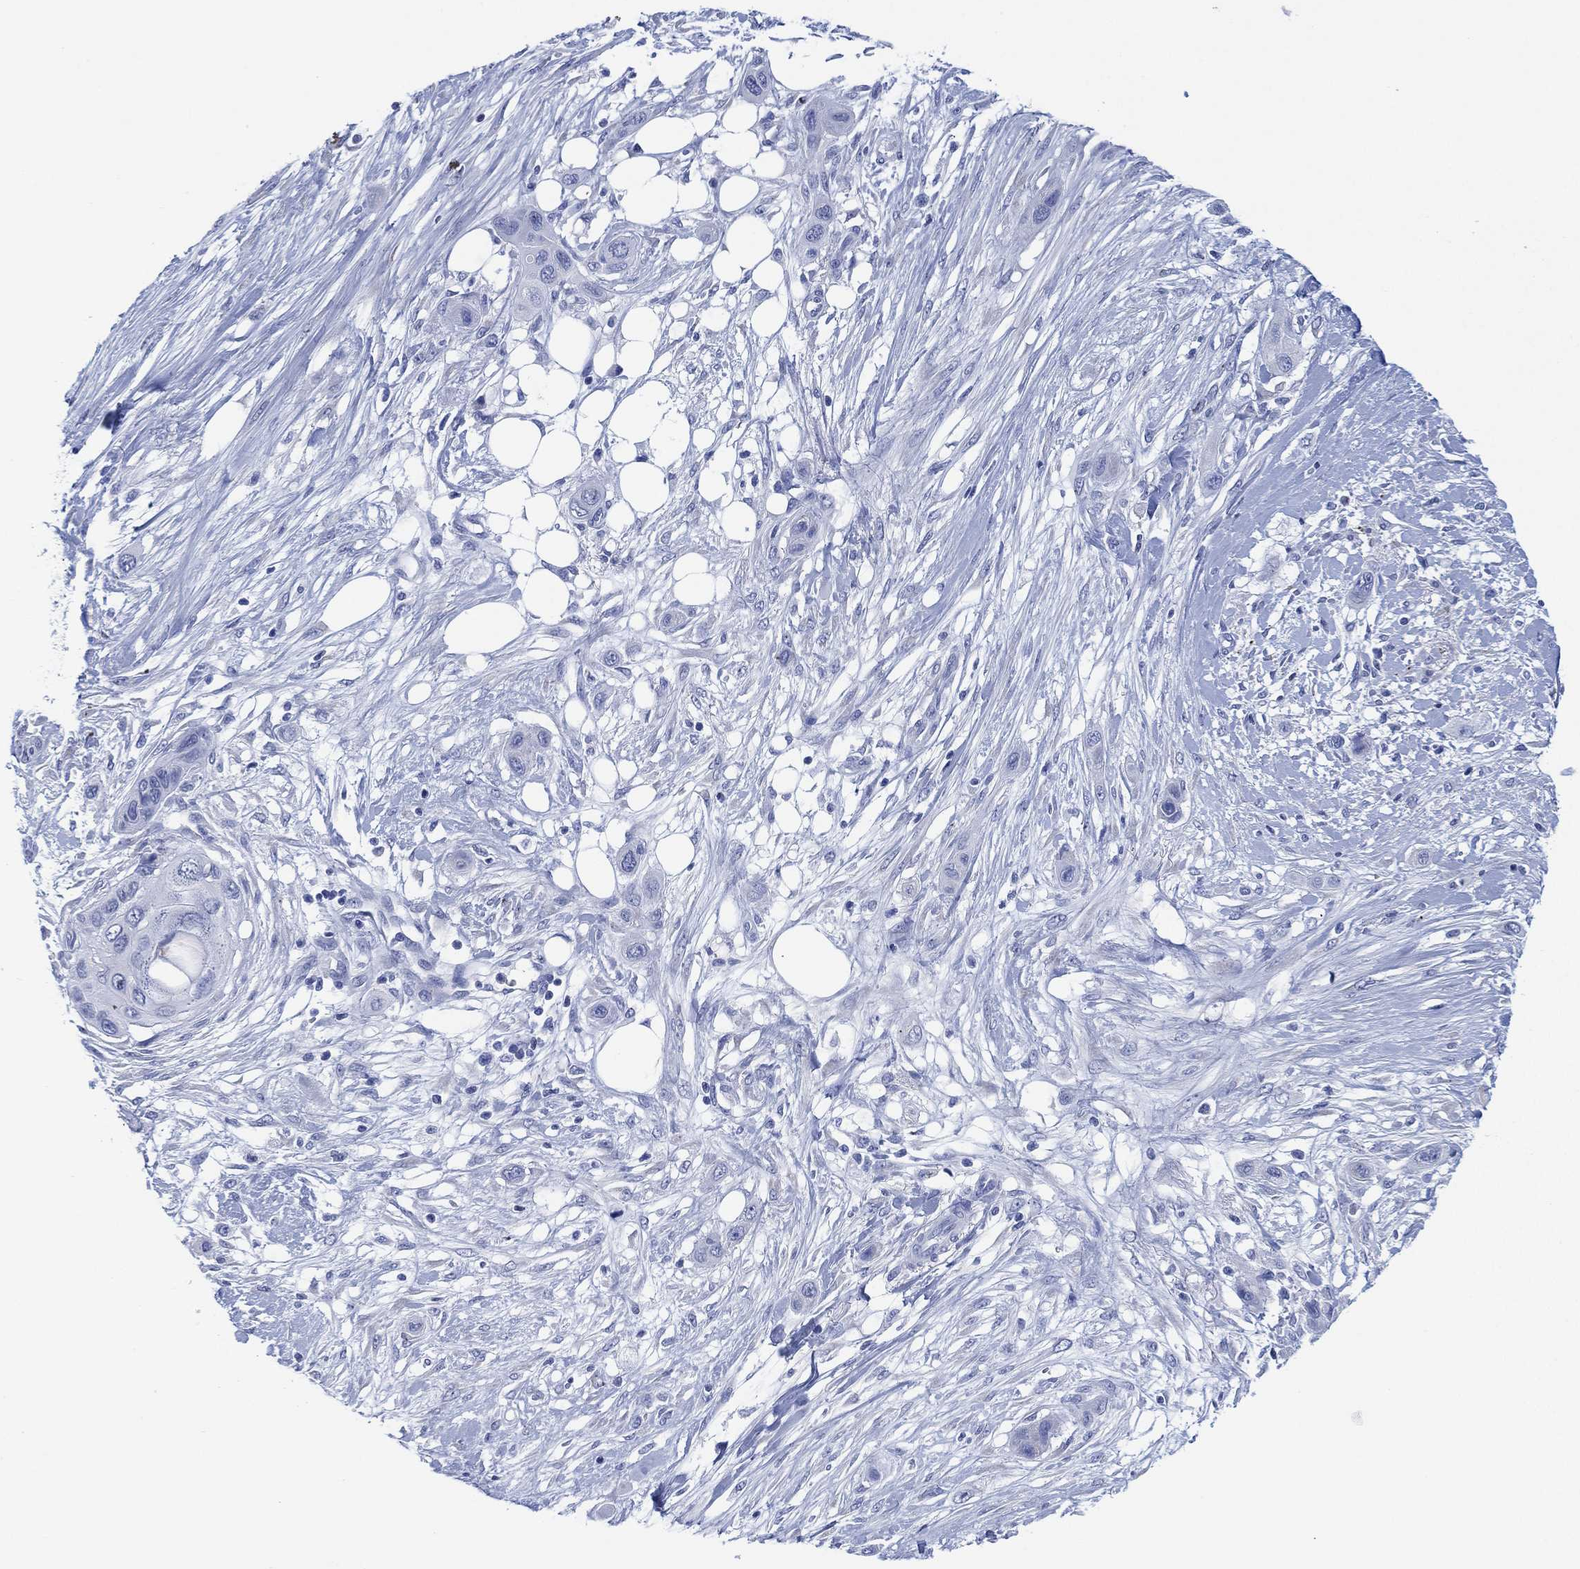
{"staining": {"intensity": "negative", "quantity": "none", "location": "none"}, "tissue": "skin cancer", "cell_type": "Tumor cells", "image_type": "cancer", "snomed": [{"axis": "morphology", "description": "Squamous cell carcinoma, NOS"}, {"axis": "topography", "description": "Skin"}], "caption": "A photomicrograph of skin cancer stained for a protein shows no brown staining in tumor cells. (Stains: DAB immunohistochemistry with hematoxylin counter stain, Microscopy: brightfield microscopy at high magnification).", "gene": "SLC9C2", "patient": {"sex": "male", "age": 79}}